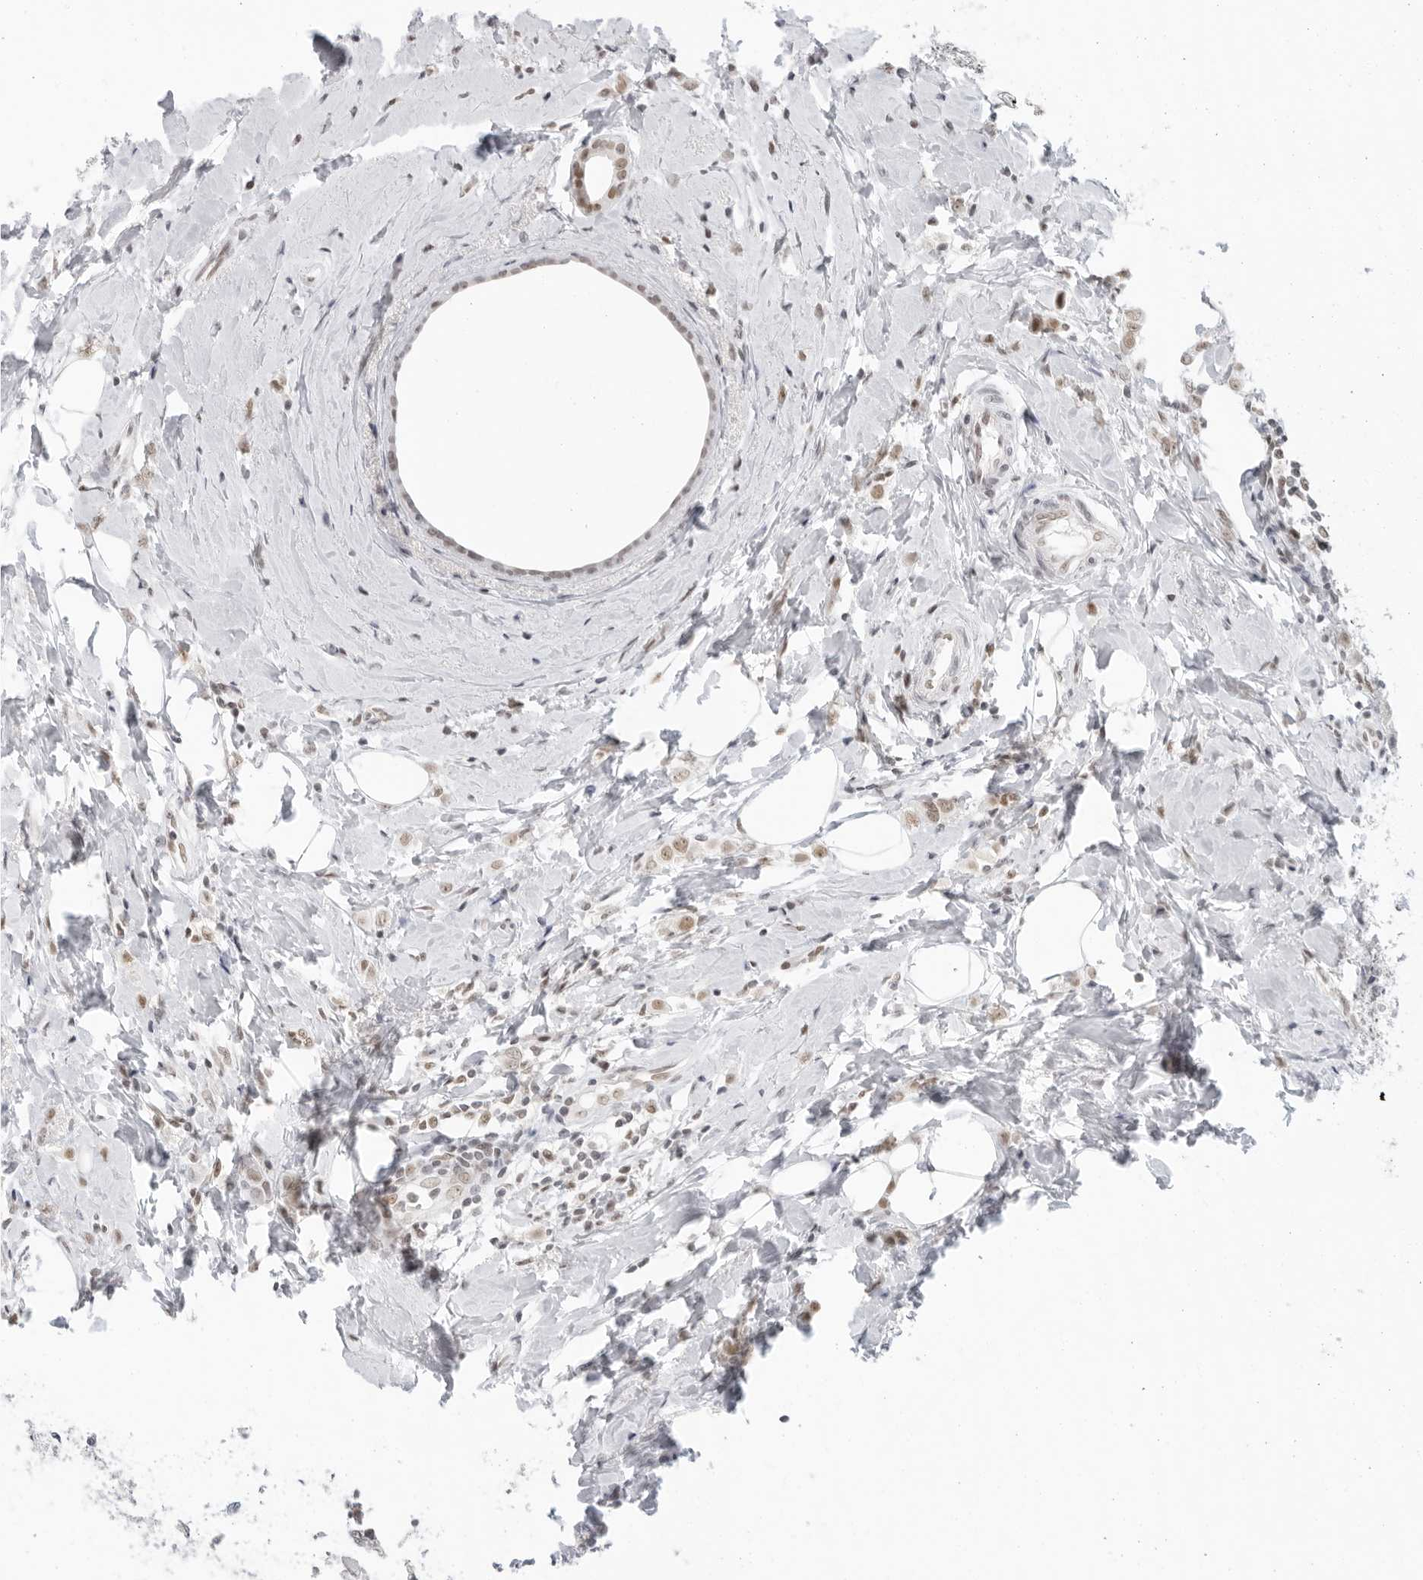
{"staining": {"intensity": "weak", "quantity": ">75%", "location": "nuclear"}, "tissue": "breast cancer", "cell_type": "Tumor cells", "image_type": "cancer", "snomed": [{"axis": "morphology", "description": "Lobular carcinoma"}, {"axis": "topography", "description": "Breast"}], "caption": "Immunohistochemistry staining of breast cancer (lobular carcinoma), which demonstrates low levels of weak nuclear positivity in about >75% of tumor cells indicating weak nuclear protein staining. The staining was performed using DAB (brown) for protein detection and nuclei were counterstained in hematoxylin (blue).", "gene": "FOXK2", "patient": {"sex": "female", "age": 47}}